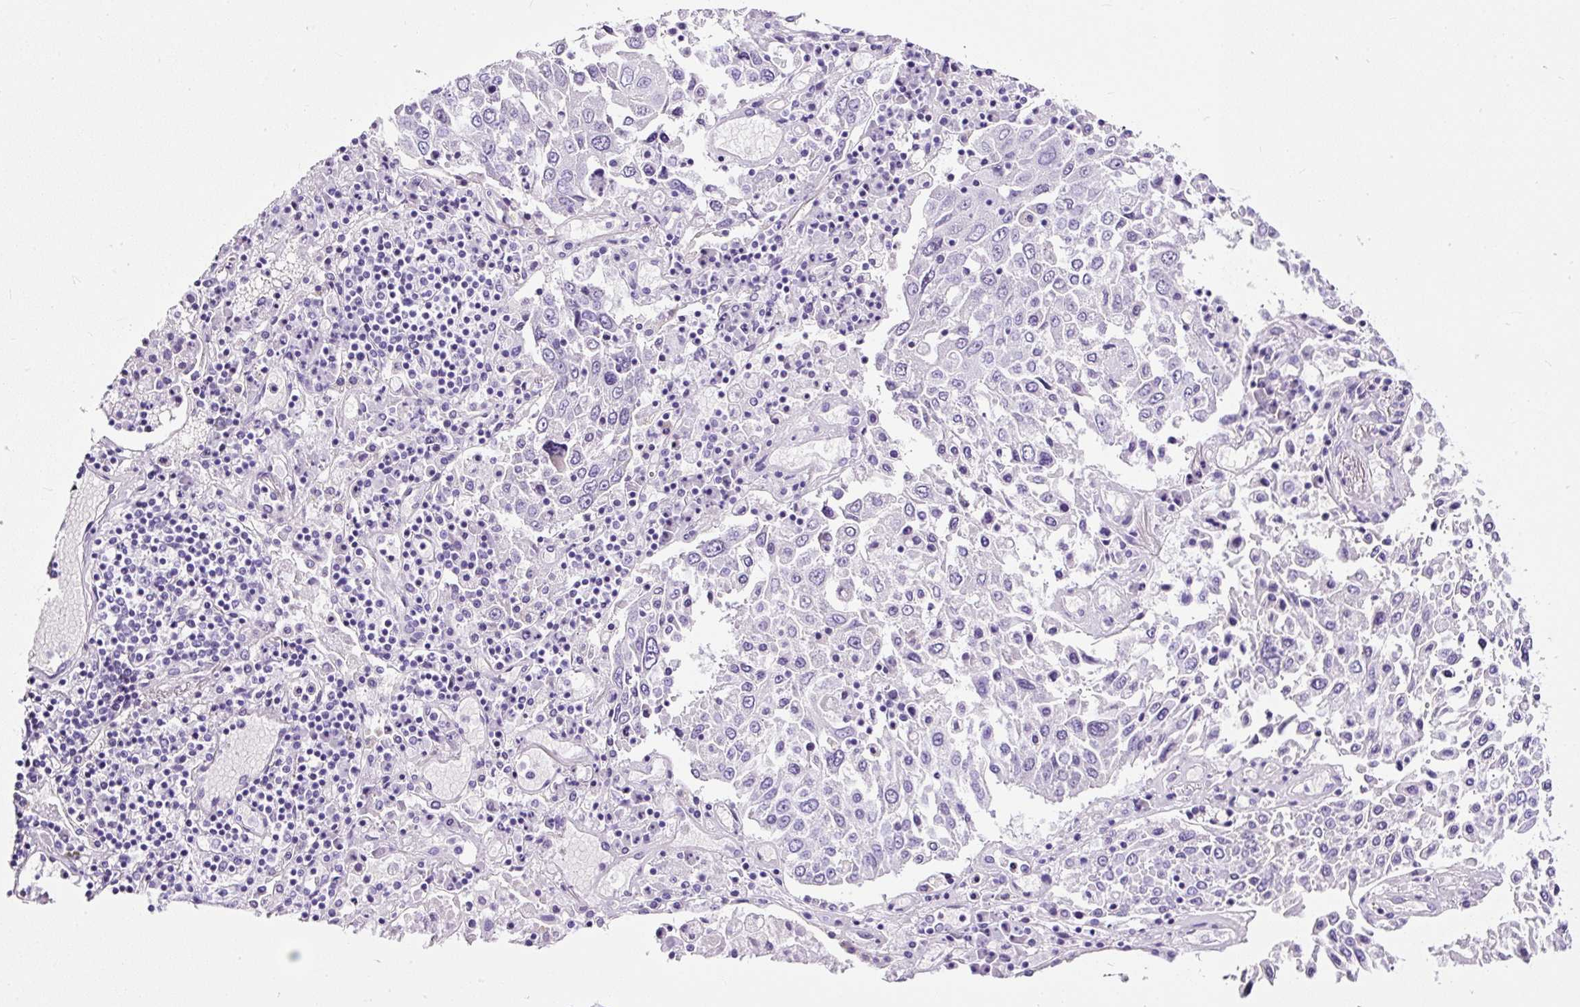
{"staining": {"intensity": "negative", "quantity": "none", "location": "none"}, "tissue": "lung cancer", "cell_type": "Tumor cells", "image_type": "cancer", "snomed": [{"axis": "morphology", "description": "Squamous cell carcinoma, NOS"}, {"axis": "topography", "description": "Lung"}], "caption": "Tumor cells are negative for brown protein staining in lung cancer (squamous cell carcinoma).", "gene": "STOX2", "patient": {"sex": "male", "age": 65}}